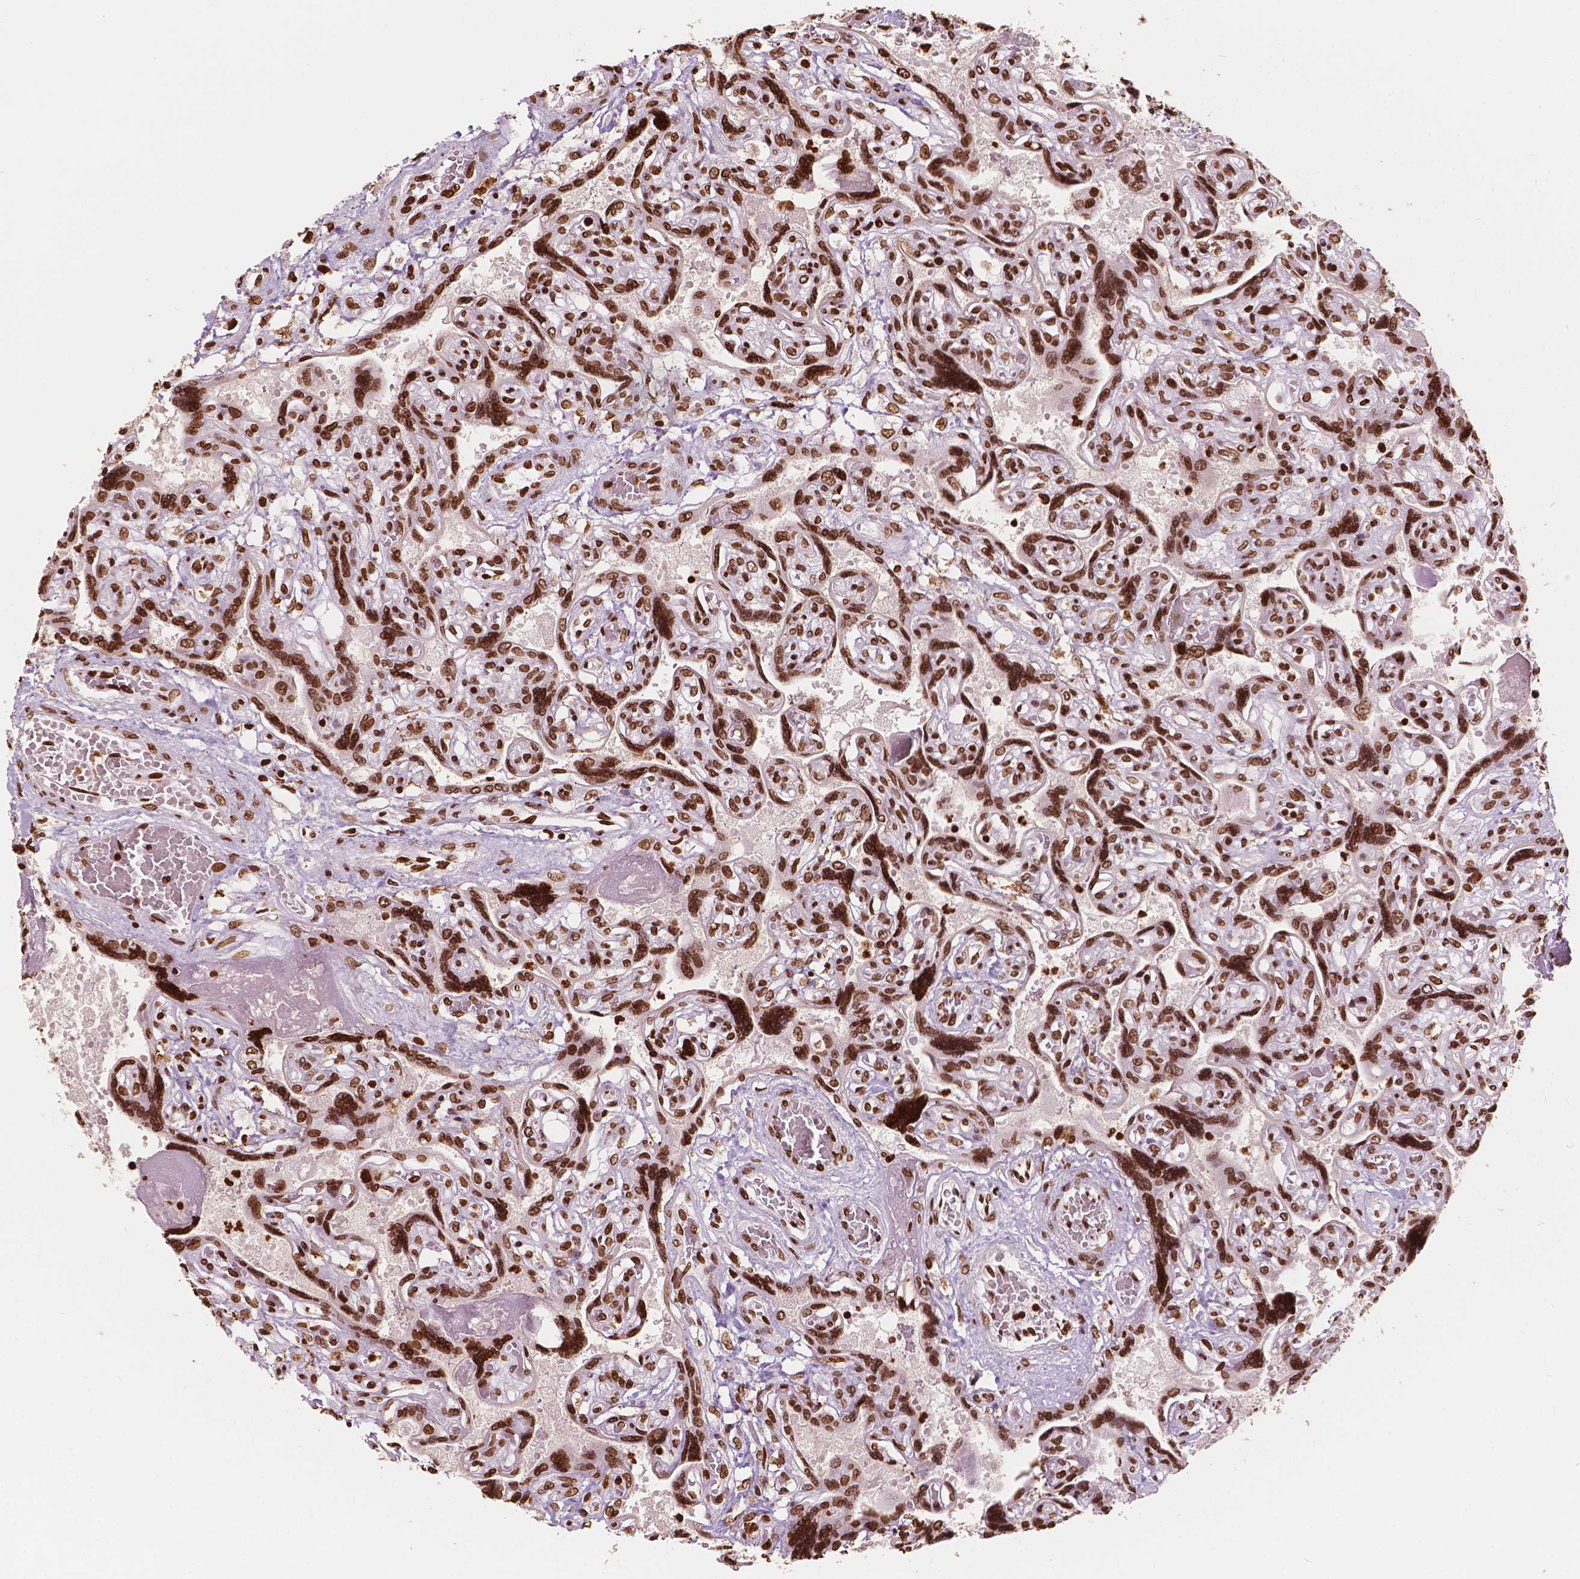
{"staining": {"intensity": "moderate", "quantity": ">75%", "location": "nuclear"}, "tissue": "placenta", "cell_type": "Decidual cells", "image_type": "normal", "snomed": [{"axis": "morphology", "description": "Normal tissue, NOS"}, {"axis": "topography", "description": "Placenta"}], "caption": "Decidual cells display medium levels of moderate nuclear positivity in approximately >75% of cells in normal placenta. The protein is shown in brown color, while the nuclei are stained blue.", "gene": "H3C7", "patient": {"sex": "female", "age": 32}}